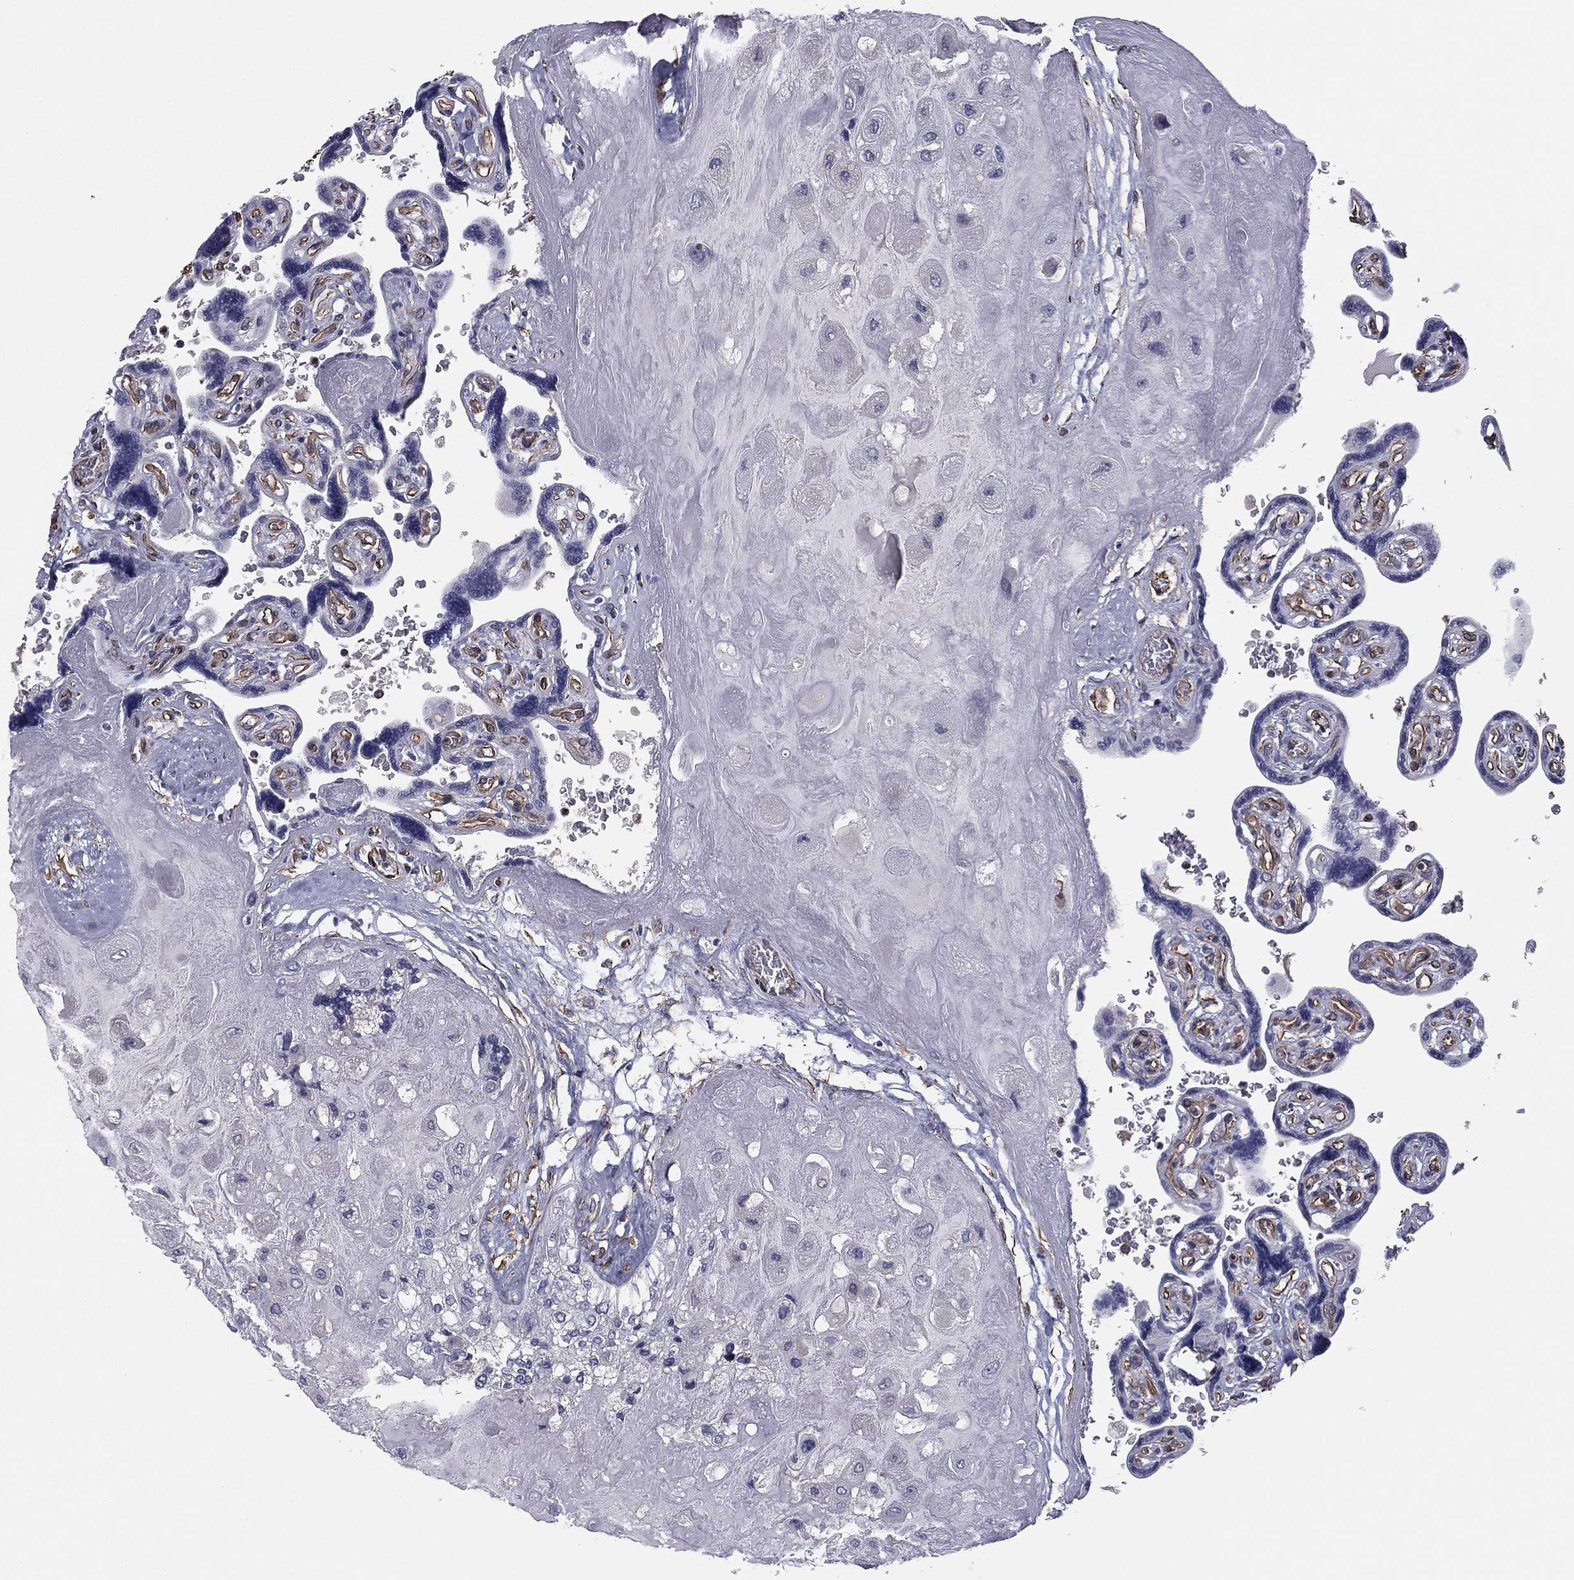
{"staining": {"intensity": "negative", "quantity": "none", "location": "none"}, "tissue": "placenta", "cell_type": "Decidual cells", "image_type": "normal", "snomed": [{"axis": "morphology", "description": "Normal tissue, NOS"}, {"axis": "topography", "description": "Placenta"}], "caption": "Decidual cells show no significant protein staining in normal placenta. (IHC, brightfield microscopy, high magnification).", "gene": "SCUBE1", "patient": {"sex": "female", "age": 32}}